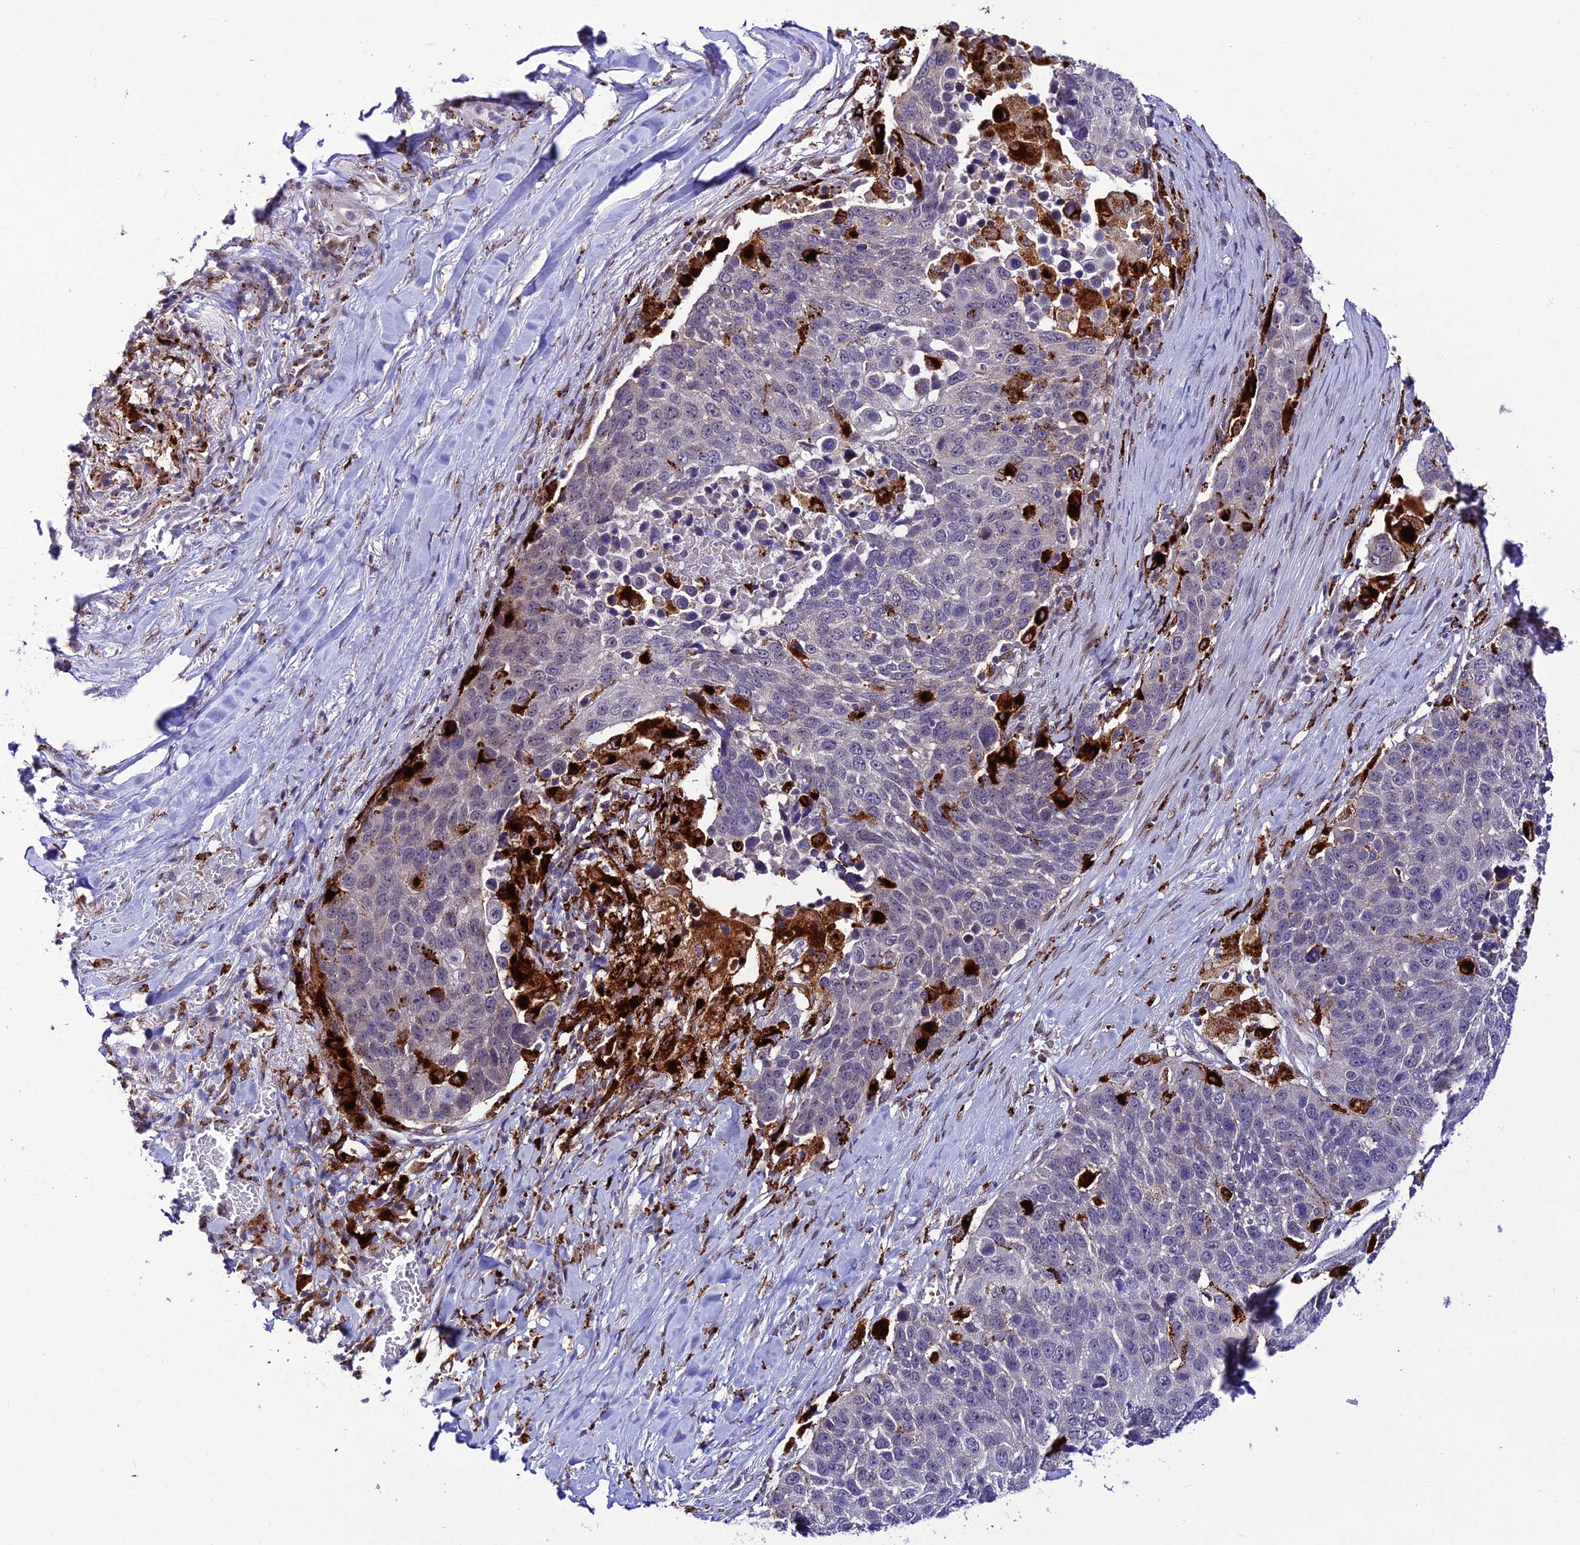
{"staining": {"intensity": "negative", "quantity": "none", "location": "none"}, "tissue": "lung cancer", "cell_type": "Tumor cells", "image_type": "cancer", "snomed": [{"axis": "morphology", "description": "Normal tissue, NOS"}, {"axis": "morphology", "description": "Squamous cell carcinoma, NOS"}, {"axis": "topography", "description": "Lymph node"}, {"axis": "topography", "description": "Lung"}], "caption": "Lung cancer was stained to show a protein in brown. There is no significant staining in tumor cells. (IHC, brightfield microscopy, high magnification).", "gene": "HIC1", "patient": {"sex": "male", "age": 66}}